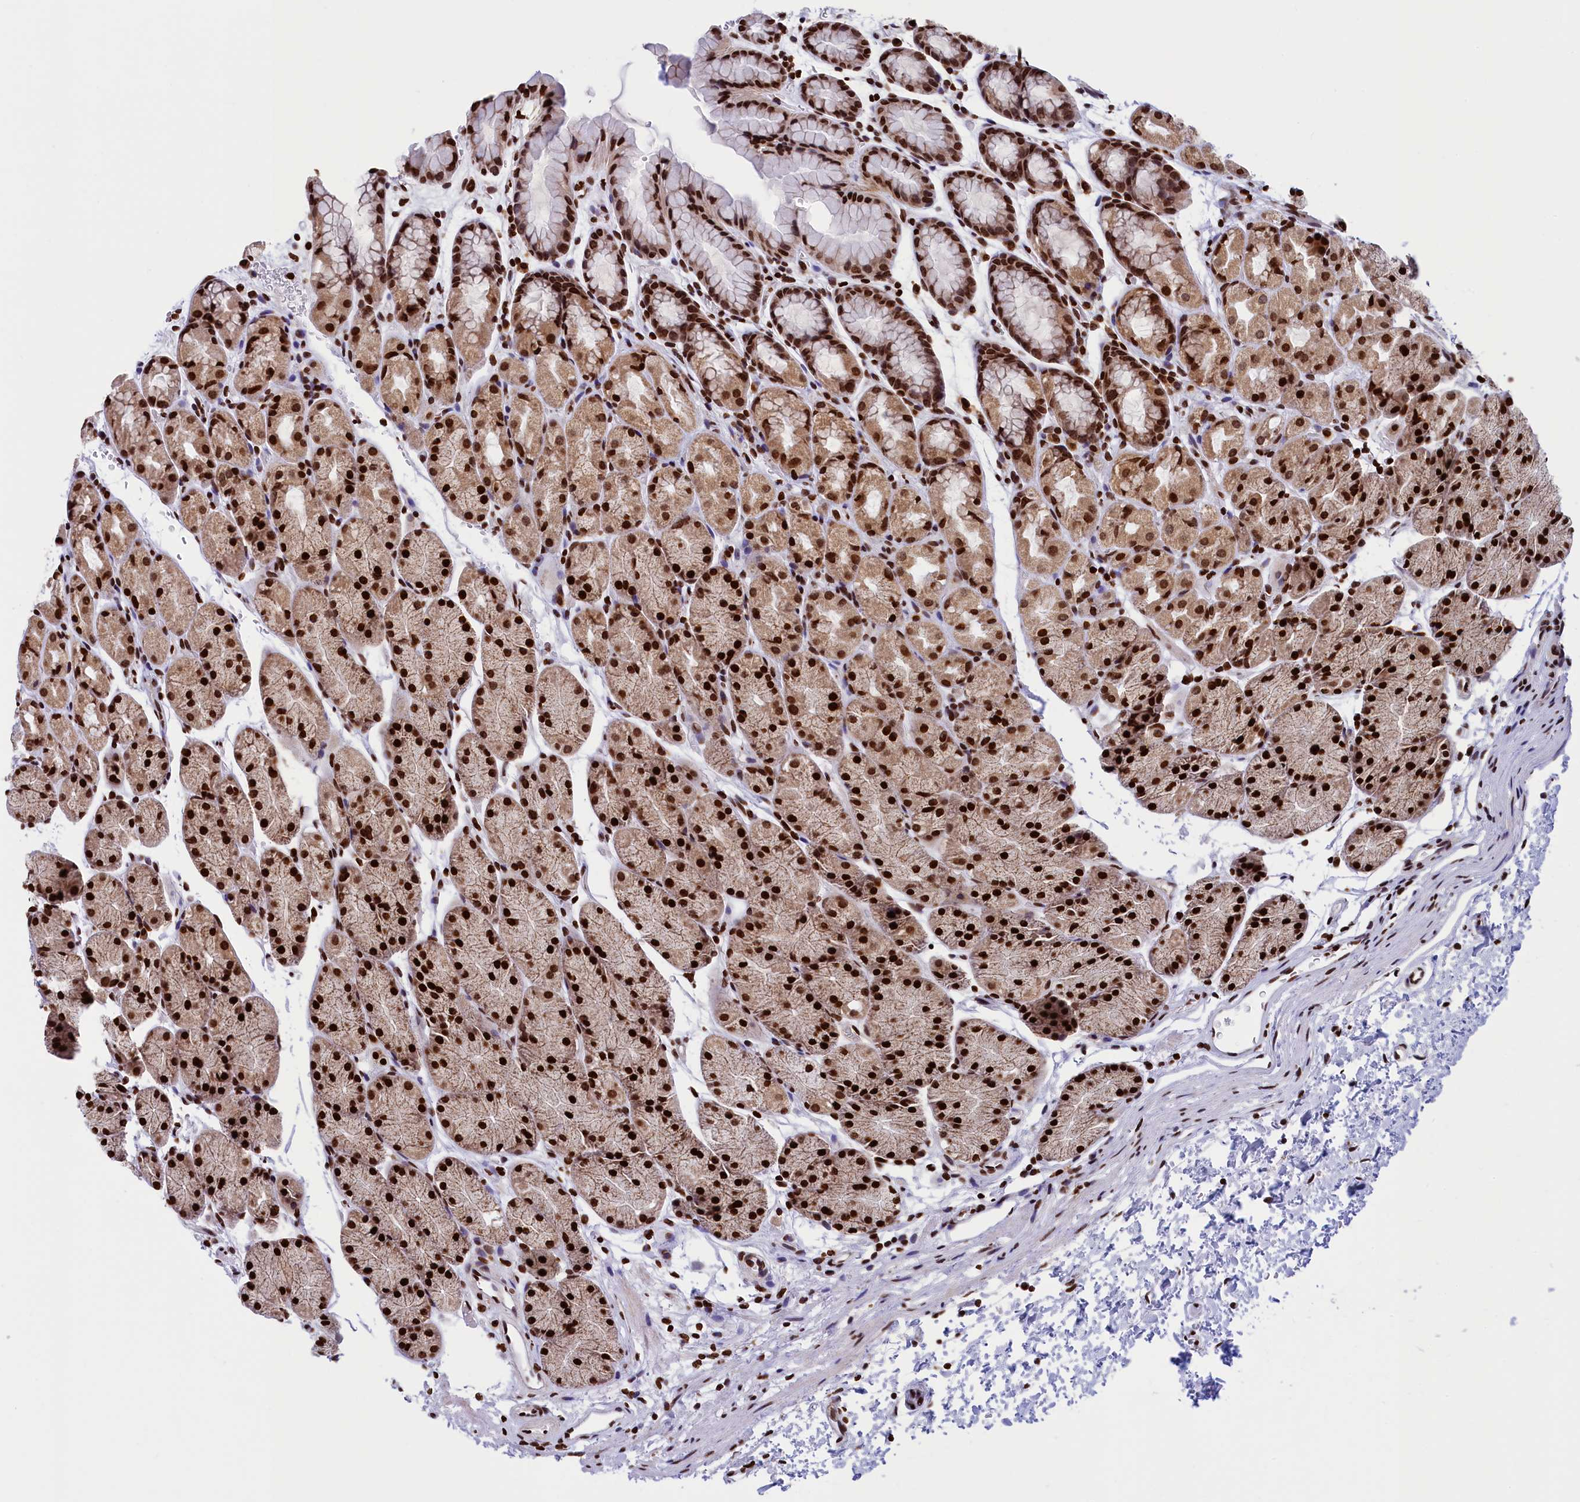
{"staining": {"intensity": "strong", "quantity": ">75%", "location": "cytoplasmic/membranous,nuclear"}, "tissue": "stomach", "cell_type": "Glandular cells", "image_type": "normal", "snomed": [{"axis": "morphology", "description": "Normal tissue, NOS"}, {"axis": "topography", "description": "Stomach, upper"}, {"axis": "topography", "description": "Stomach"}], "caption": "DAB (3,3'-diaminobenzidine) immunohistochemical staining of benign stomach shows strong cytoplasmic/membranous,nuclear protein expression in about >75% of glandular cells. The staining is performed using DAB (3,3'-diaminobenzidine) brown chromogen to label protein expression. The nuclei are counter-stained blue using hematoxylin.", "gene": "TIMM29", "patient": {"sex": "male", "age": 47}}